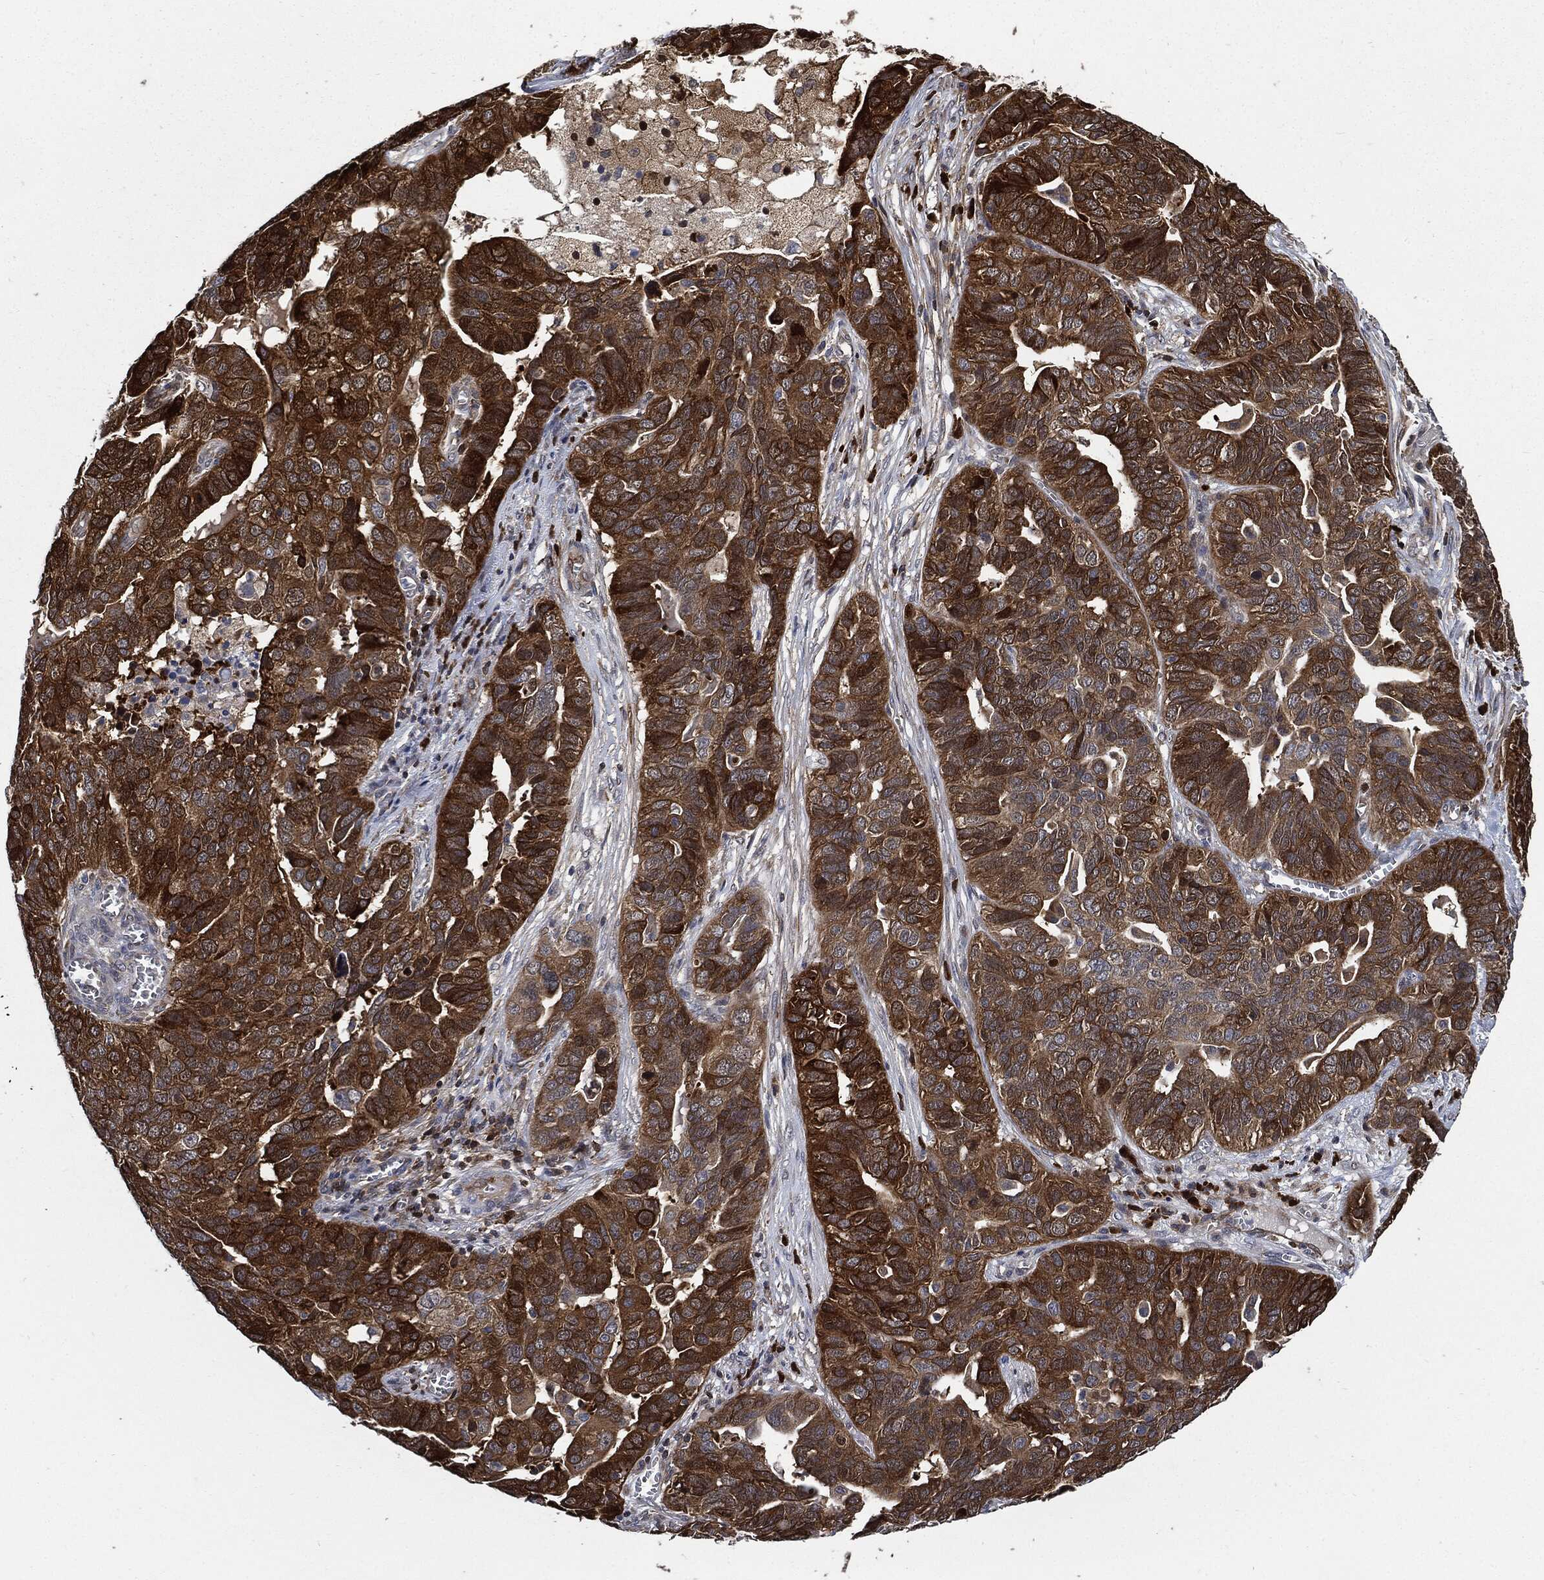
{"staining": {"intensity": "strong", "quantity": ">75%", "location": "cytoplasmic/membranous"}, "tissue": "ovarian cancer", "cell_type": "Tumor cells", "image_type": "cancer", "snomed": [{"axis": "morphology", "description": "Carcinoma, endometroid"}, {"axis": "topography", "description": "Soft tissue"}, {"axis": "topography", "description": "Ovary"}], "caption": "Ovarian cancer (endometroid carcinoma) stained with immunohistochemistry exhibits strong cytoplasmic/membranous expression in approximately >75% of tumor cells. The protein of interest is shown in brown color, while the nuclei are stained blue.", "gene": "PRDX2", "patient": {"sex": "female", "age": 52}}